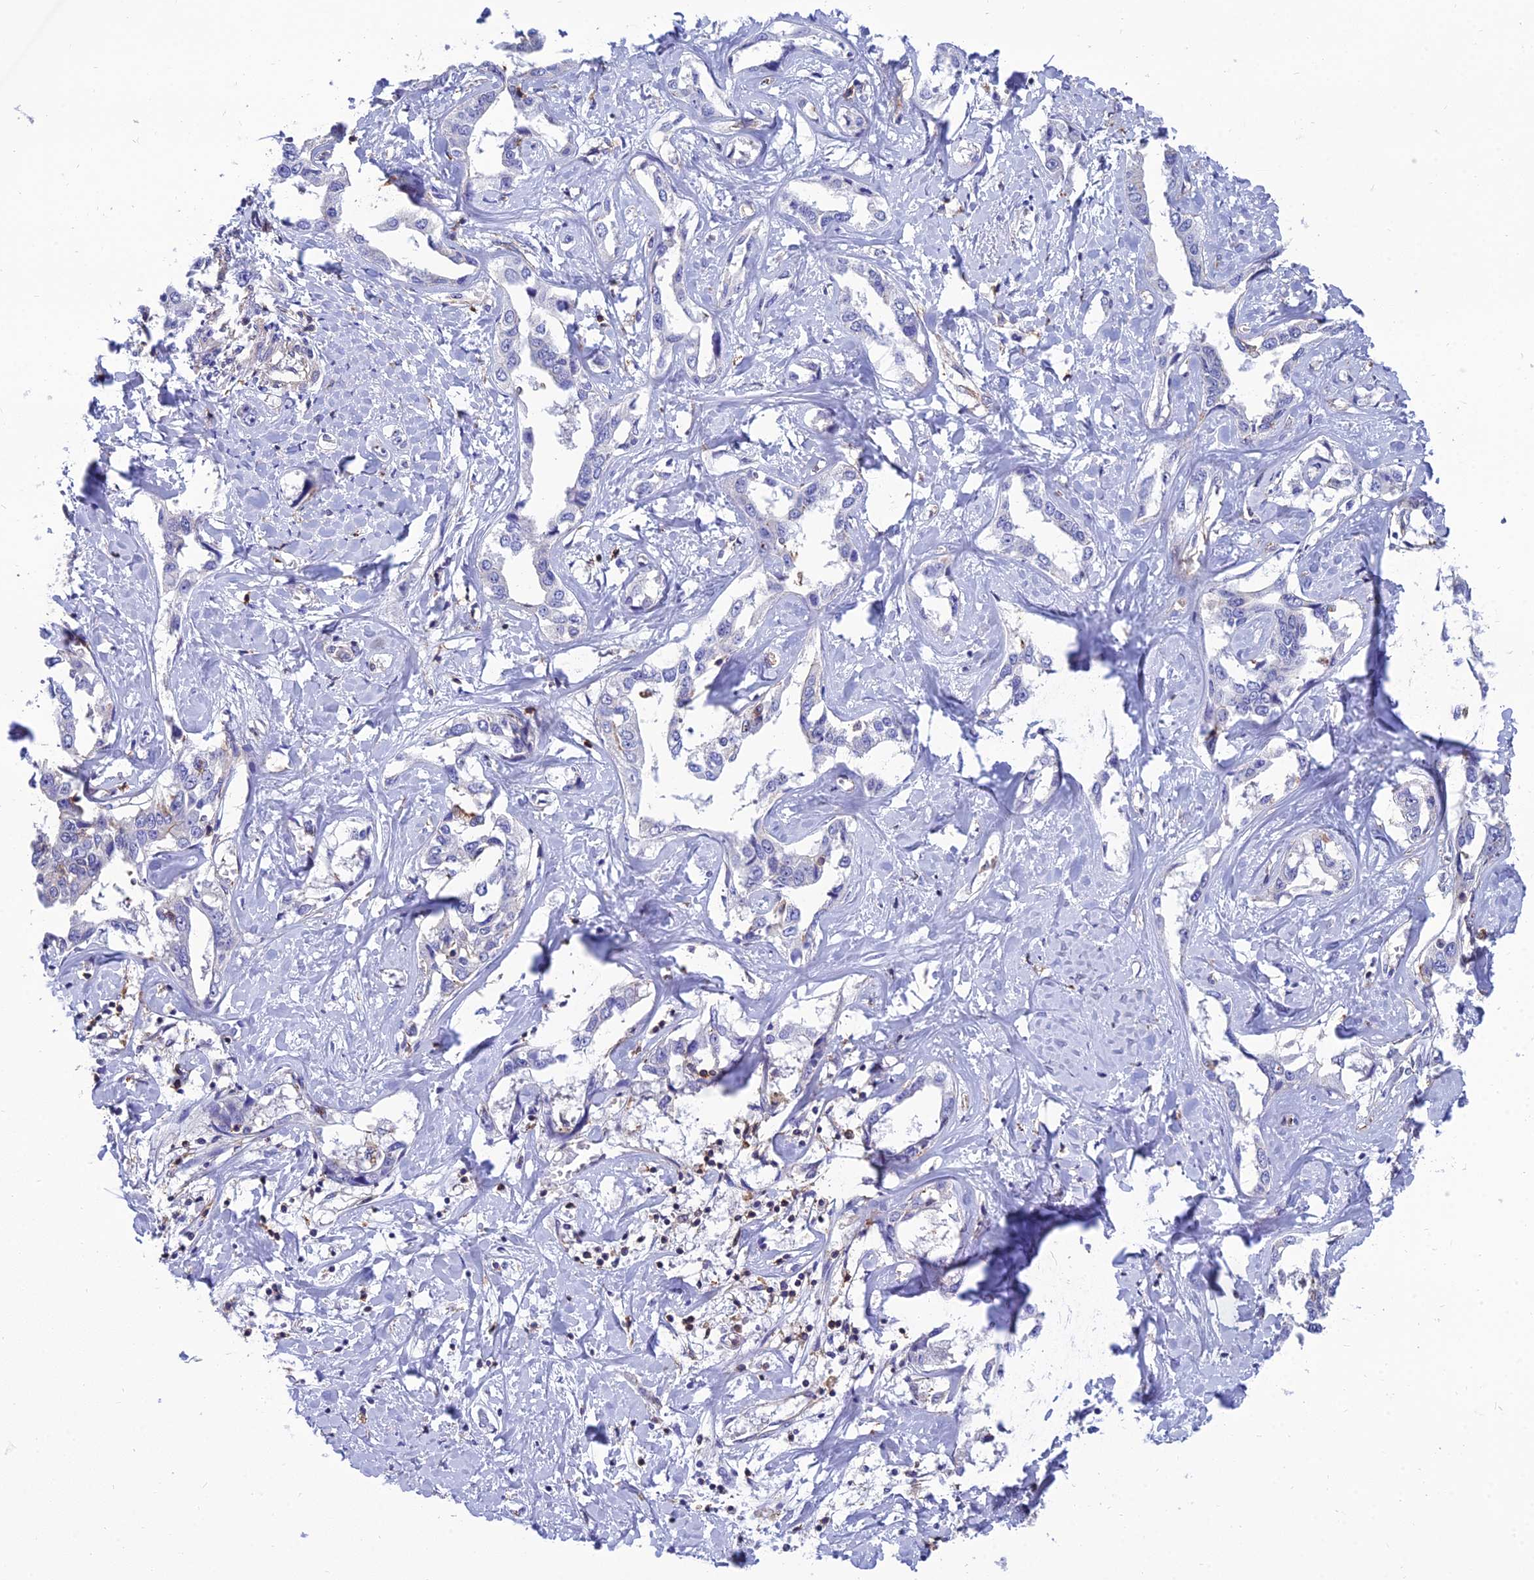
{"staining": {"intensity": "negative", "quantity": "none", "location": "none"}, "tissue": "liver cancer", "cell_type": "Tumor cells", "image_type": "cancer", "snomed": [{"axis": "morphology", "description": "Cholangiocarcinoma"}, {"axis": "topography", "description": "Liver"}], "caption": "Photomicrograph shows no protein positivity in tumor cells of liver cholangiocarcinoma tissue. (IHC, brightfield microscopy, high magnification).", "gene": "PPP1R18", "patient": {"sex": "male", "age": 59}}